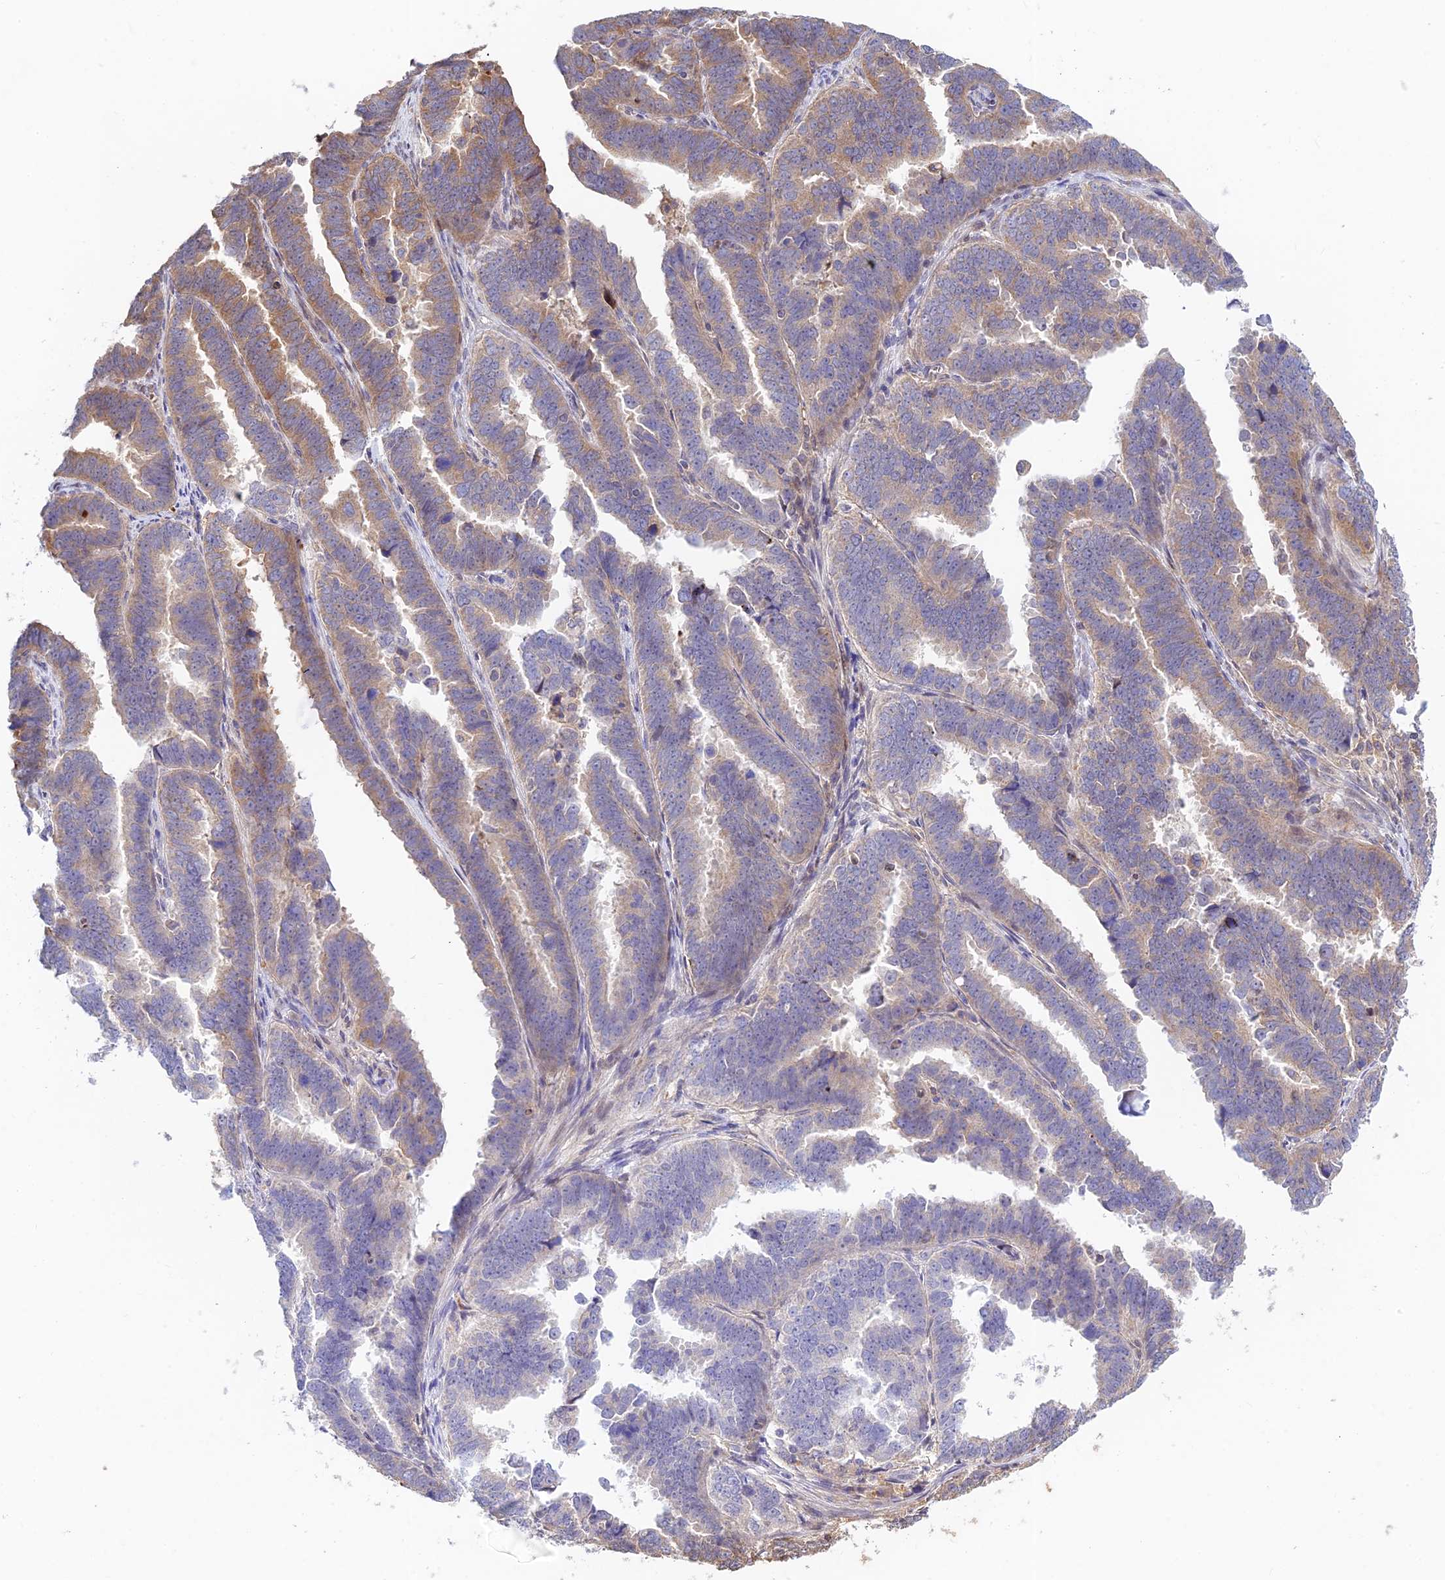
{"staining": {"intensity": "moderate", "quantity": "25%-75%", "location": "cytoplasmic/membranous"}, "tissue": "endometrial cancer", "cell_type": "Tumor cells", "image_type": "cancer", "snomed": [{"axis": "morphology", "description": "Adenocarcinoma, NOS"}, {"axis": "topography", "description": "Endometrium"}], "caption": "Brown immunohistochemical staining in human adenocarcinoma (endometrial) exhibits moderate cytoplasmic/membranous positivity in about 25%-75% of tumor cells. (IHC, brightfield microscopy, high magnification).", "gene": "FUOM", "patient": {"sex": "female", "age": 75}}